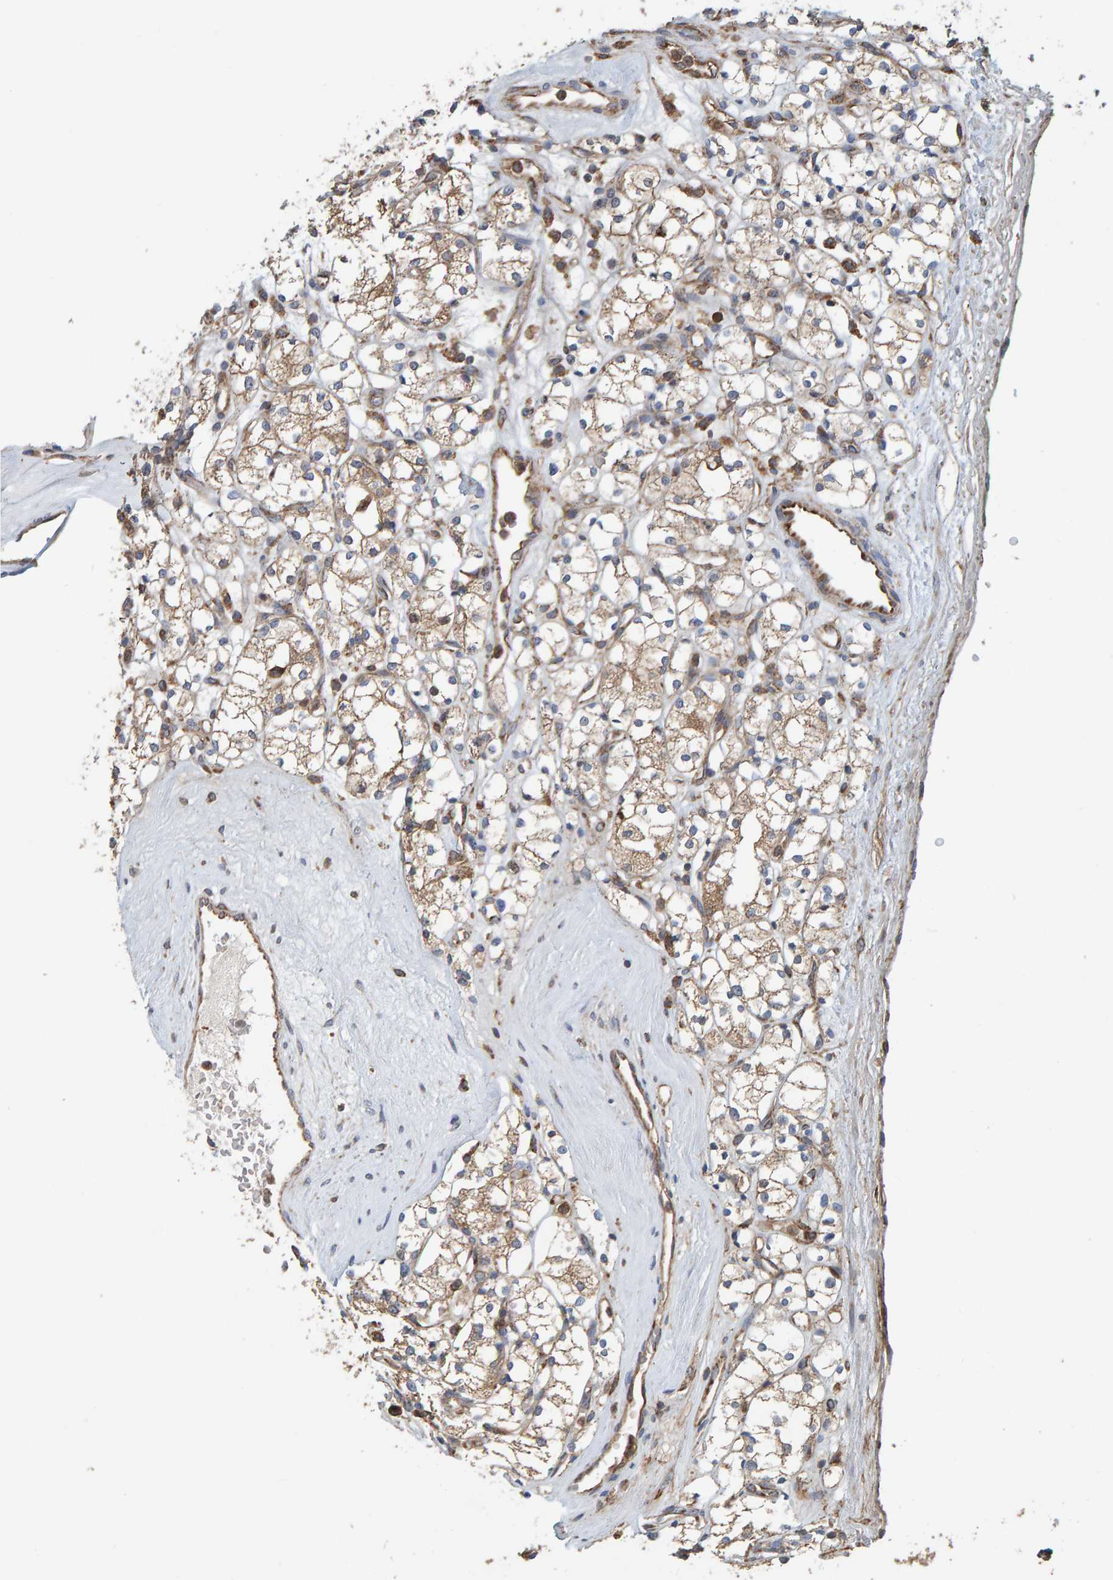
{"staining": {"intensity": "weak", "quantity": ">75%", "location": "cytoplasmic/membranous"}, "tissue": "renal cancer", "cell_type": "Tumor cells", "image_type": "cancer", "snomed": [{"axis": "morphology", "description": "Adenocarcinoma, NOS"}, {"axis": "topography", "description": "Kidney"}], "caption": "Immunohistochemical staining of renal adenocarcinoma shows weak cytoplasmic/membranous protein staining in about >75% of tumor cells. The staining is performed using DAB (3,3'-diaminobenzidine) brown chromogen to label protein expression. The nuclei are counter-stained blue using hematoxylin.", "gene": "MRPL45", "patient": {"sex": "male", "age": 77}}